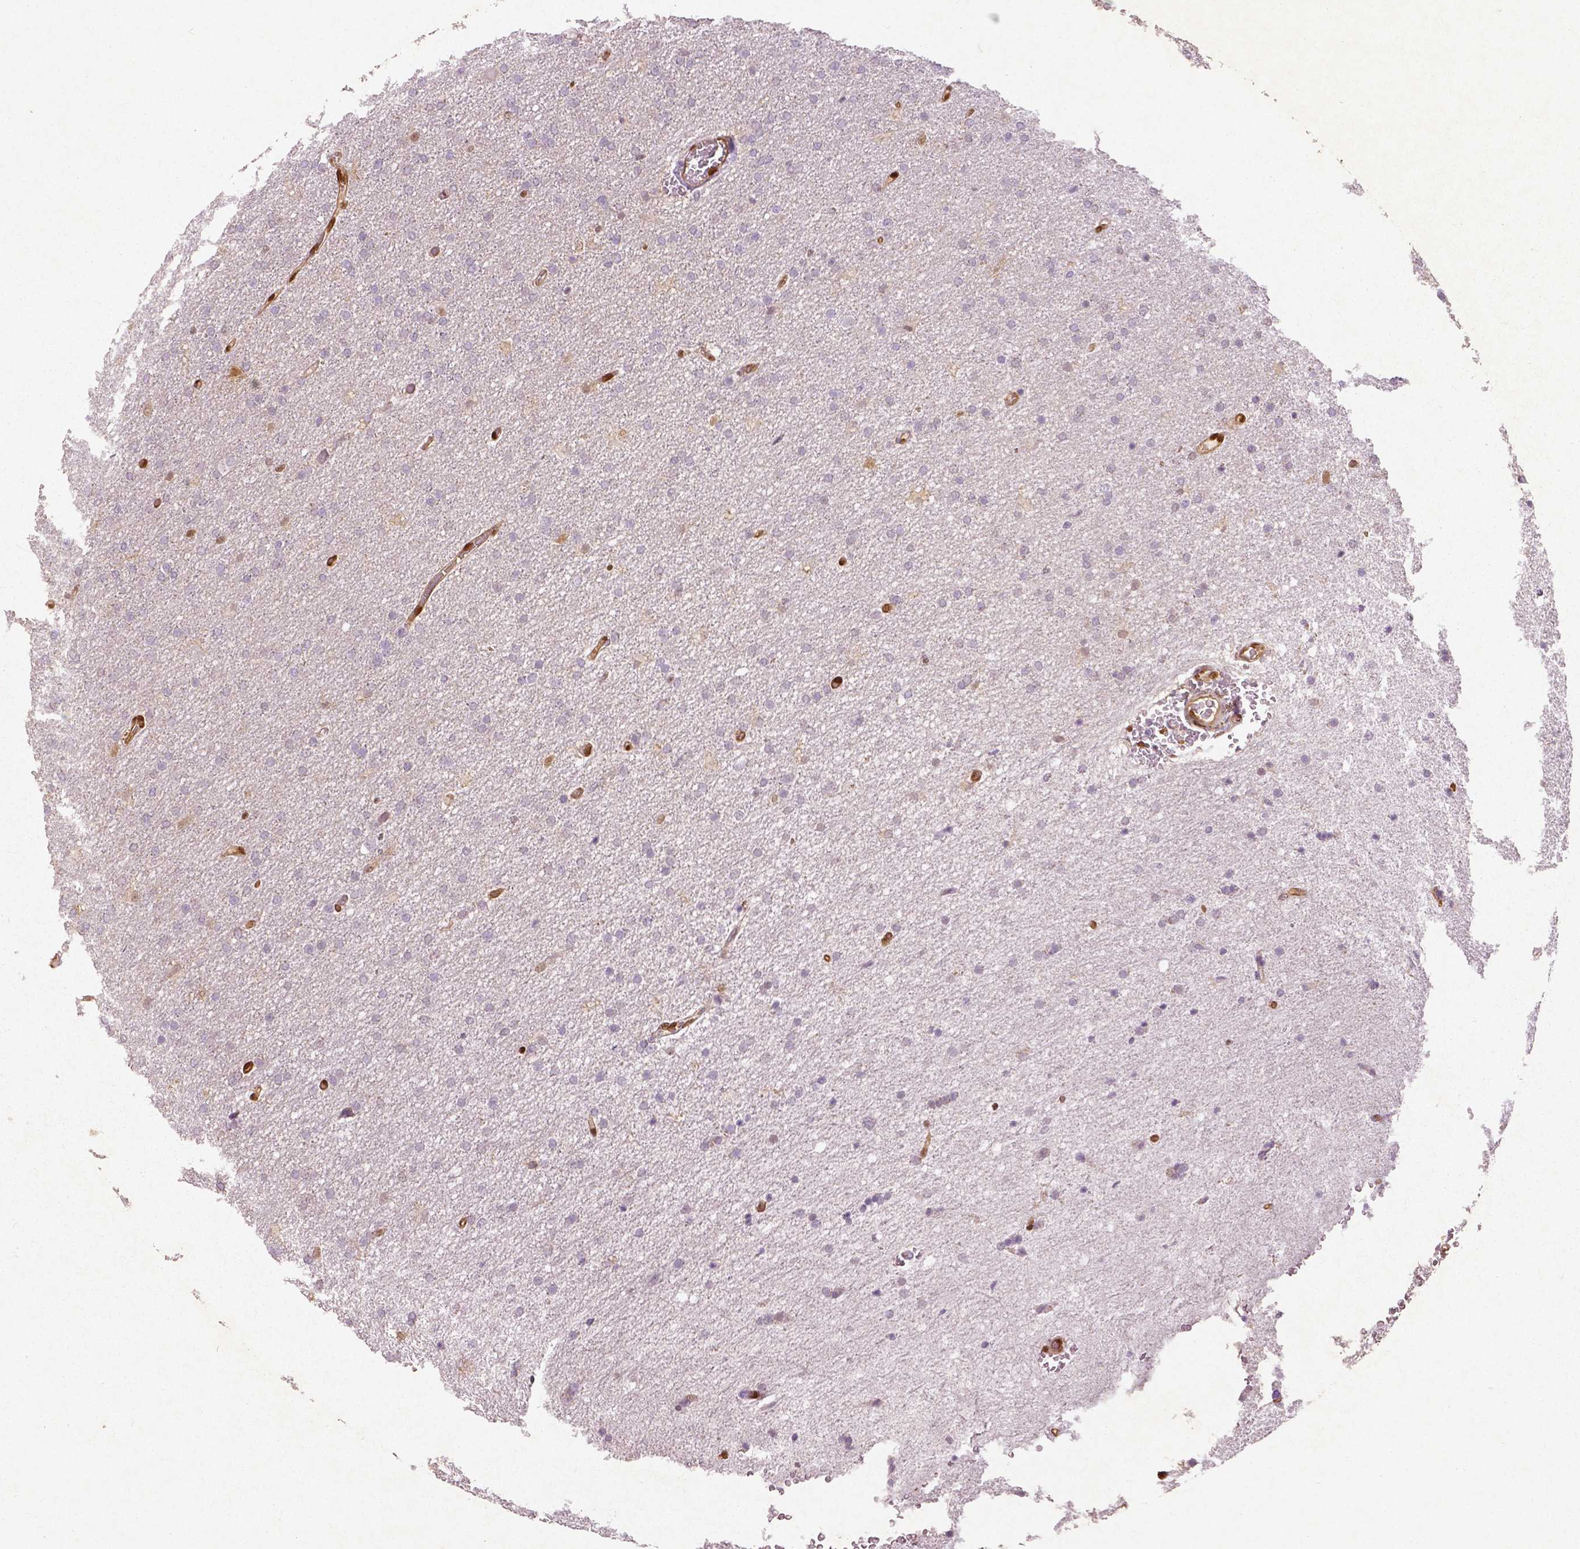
{"staining": {"intensity": "negative", "quantity": "none", "location": "none"}, "tissue": "glioma", "cell_type": "Tumor cells", "image_type": "cancer", "snomed": [{"axis": "morphology", "description": "Glioma, malignant, High grade"}, {"axis": "topography", "description": "Cerebral cortex"}], "caption": "An immunohistochemistry histopathology image of glioma is shown. There is no staining in tumor cells of glioma.", "gene": "WWTR1", "patient": {"sex": "male", "age": 70}}